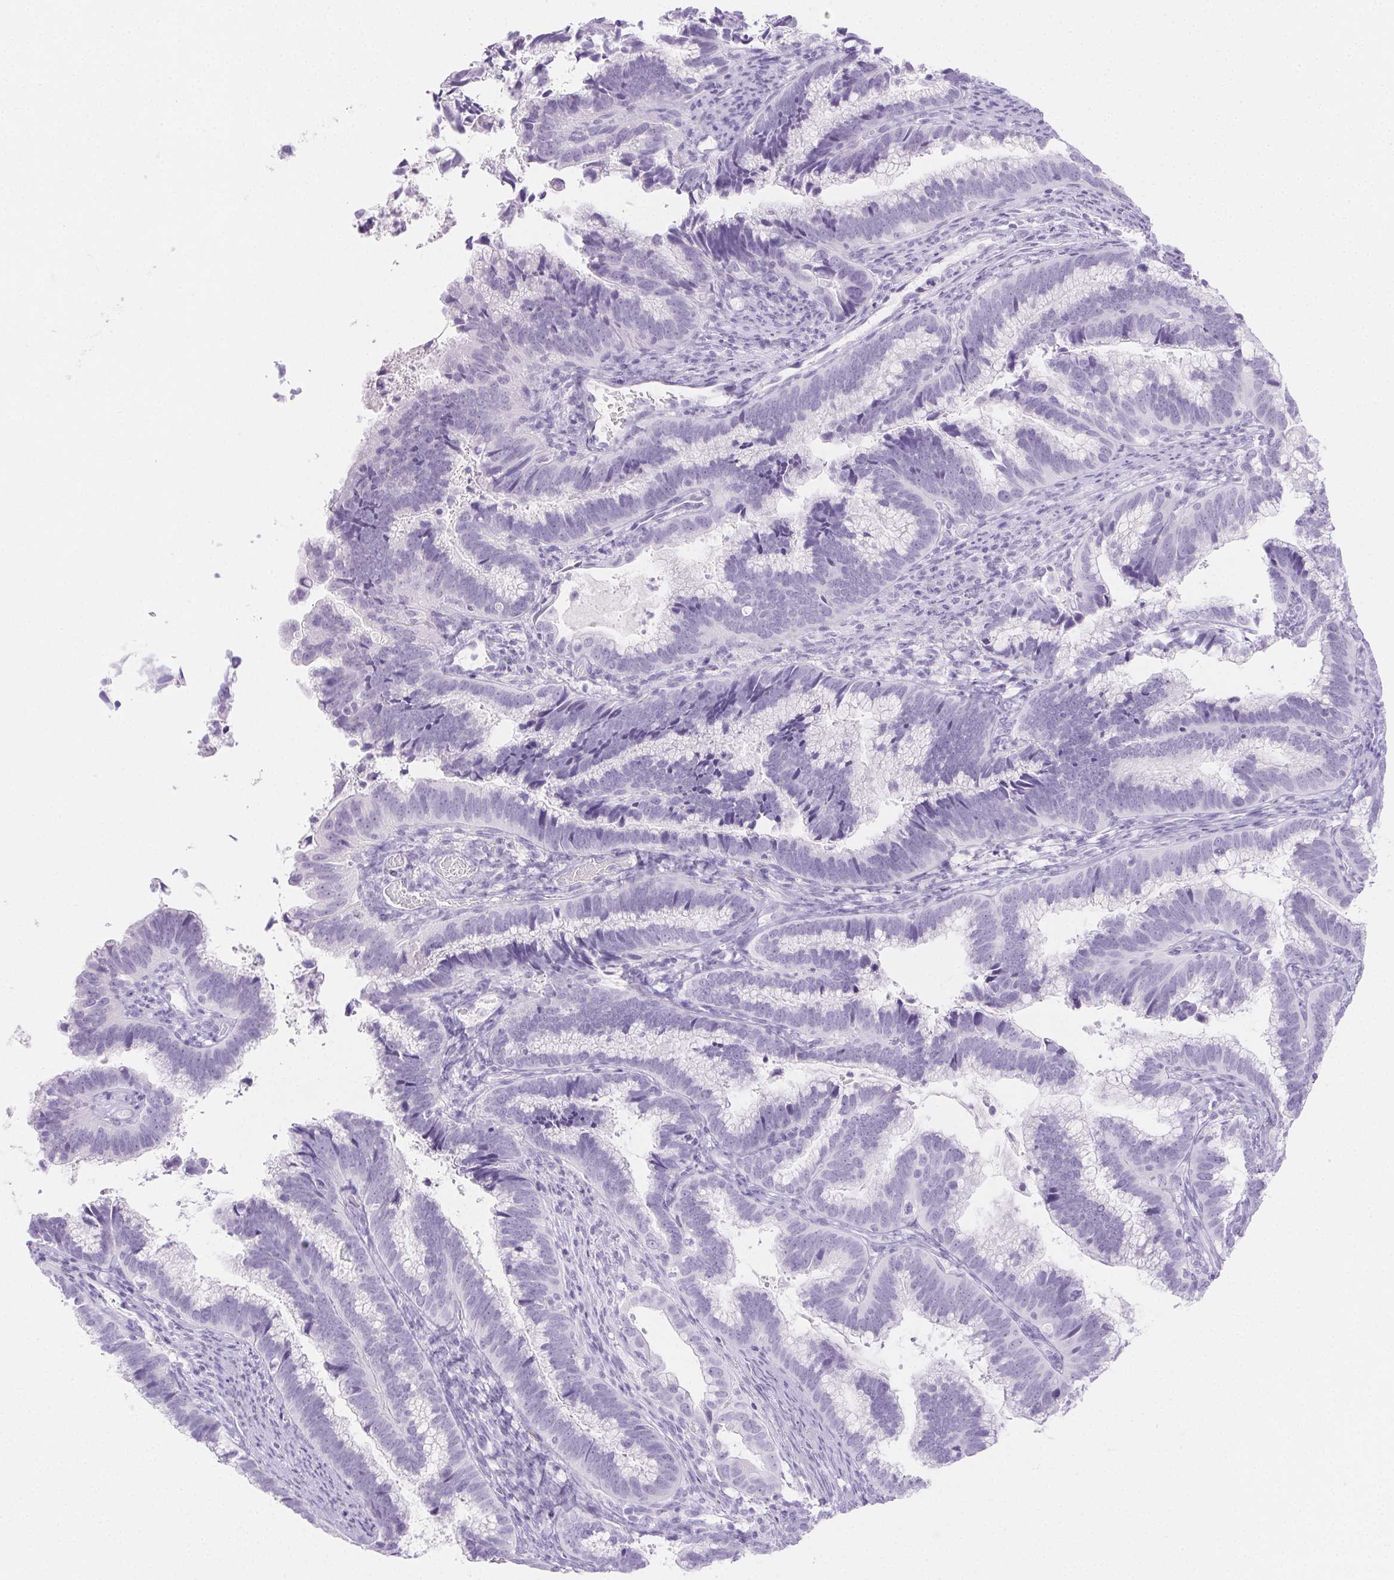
{"staining": {"intensity": "negative", "quantity": "none", "location": "none"}, "tissue": "cervical cancer", "cell_type": "Tumor cells", "image_type": "cancer", "snomed": [{"axis": "morphology", "description": "Adenocarcinoma, NOS"}, {"axis": "topography", "description": "Cervix"}], "caption": "IHC photomicrograph of human adenocarcinoma (cervical) stained for a protein (brown), which exhibits no expression in tumor cells.", "gene": "SPRR3", "patient": {"sex": "female", "age": 61}}